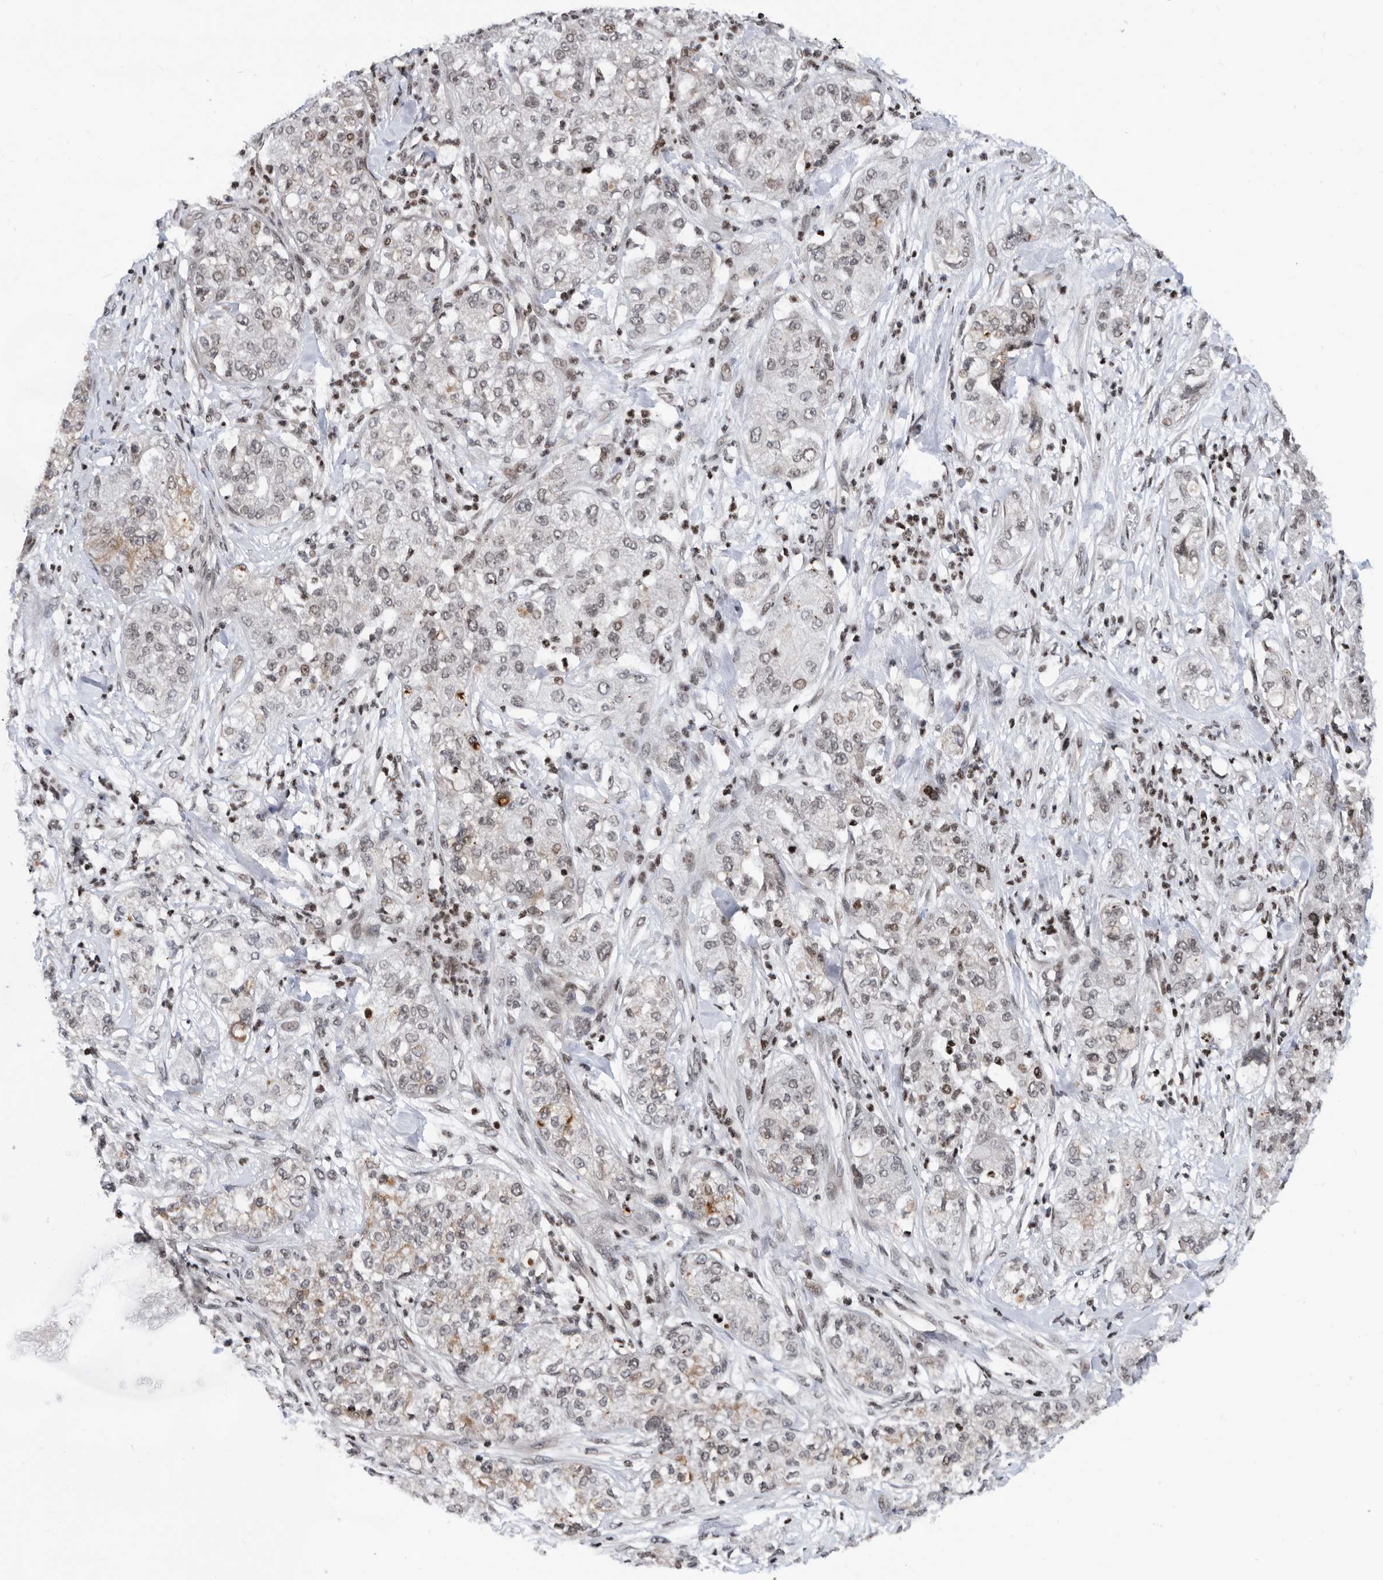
{"staining": {"intensity": "weak", "quantity": "25%-75%", "location": "nuclear"}, "tissue": "pancreatic cancer", "cell_type": "Tumor cells", "image_type": "cancer", "snomed": [{"axis": "morphology", "description": "Adenocarcinoma, NOS"}, {"axis": "topography", "description": "Pancreas"}], "caption": "IHC staining of pancreatic adenocarcinoma, which displays low levels of weak nuclear positivity in about 25%-75% of tumor cells indicating weak nuclear protein staining. The staining was performed using DAB (3,3'-diaminobenzidine) (brown) for protein detection and nuclei were counterstained in hematoxylin (blue).", "gene": "SNRNP48", "patient": {"sex": "female", "age": 78}}